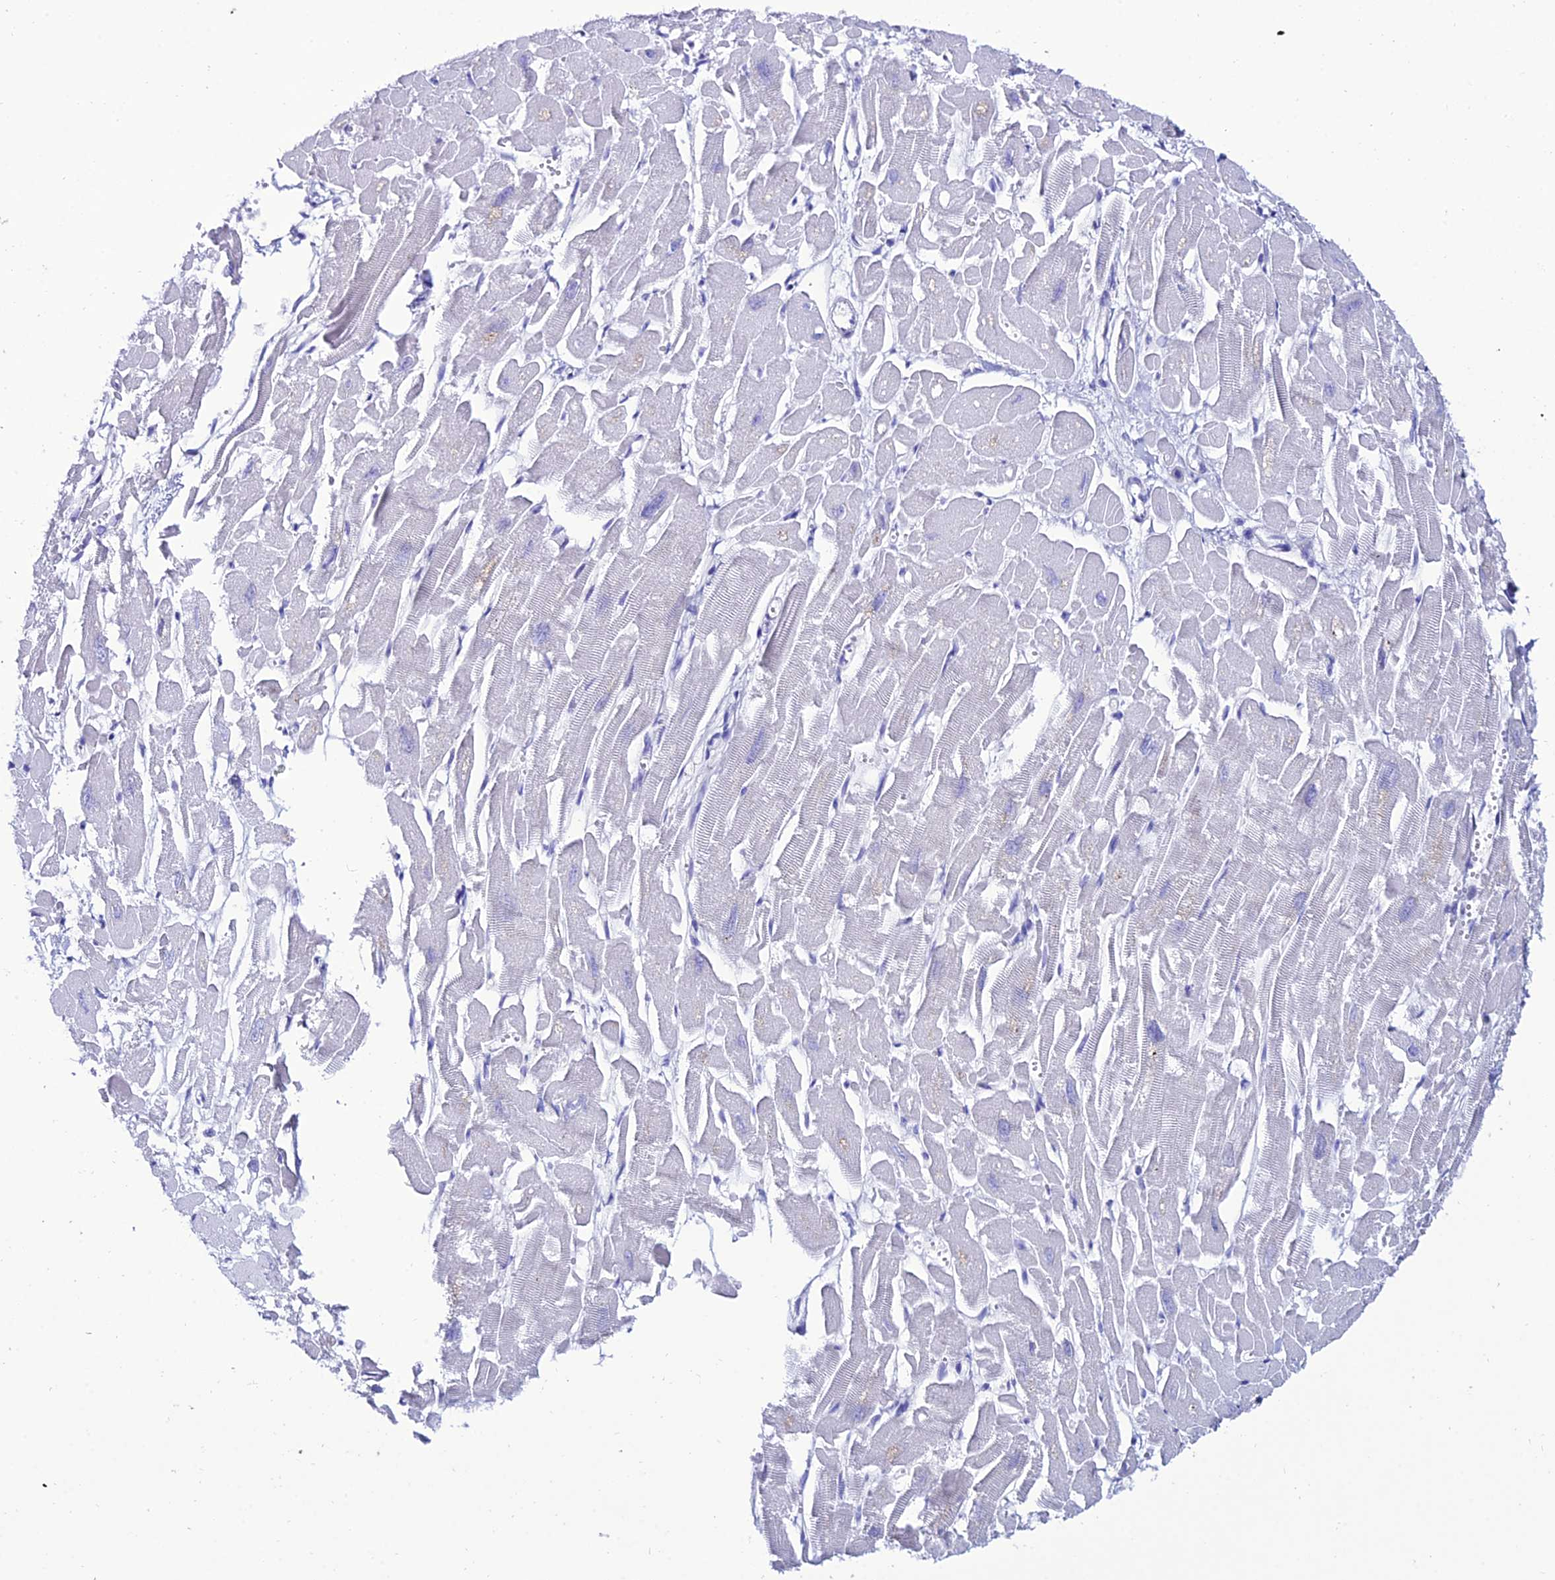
{"staining": {"intensity": "negative", "quantity": "none", "location": "none"}, "tissue": "heart muscle", "cell_type": "Cardiomyocytes", "image_type": "normal", "snomed": [{"axis": "morphology", "description": "Normal tissue, NOS"}, {"axis": "topography", "description": "Heart"}], "caption": "An immunohistochemistry micrograph of unremarkable heart muscle is shown. There is no staining in cardiomyocytes of heart muscle. (DAB immunohistochemistry, high magnification).", "gene": "OR4D5", "patient": {"sex": "male", "age": 54}}